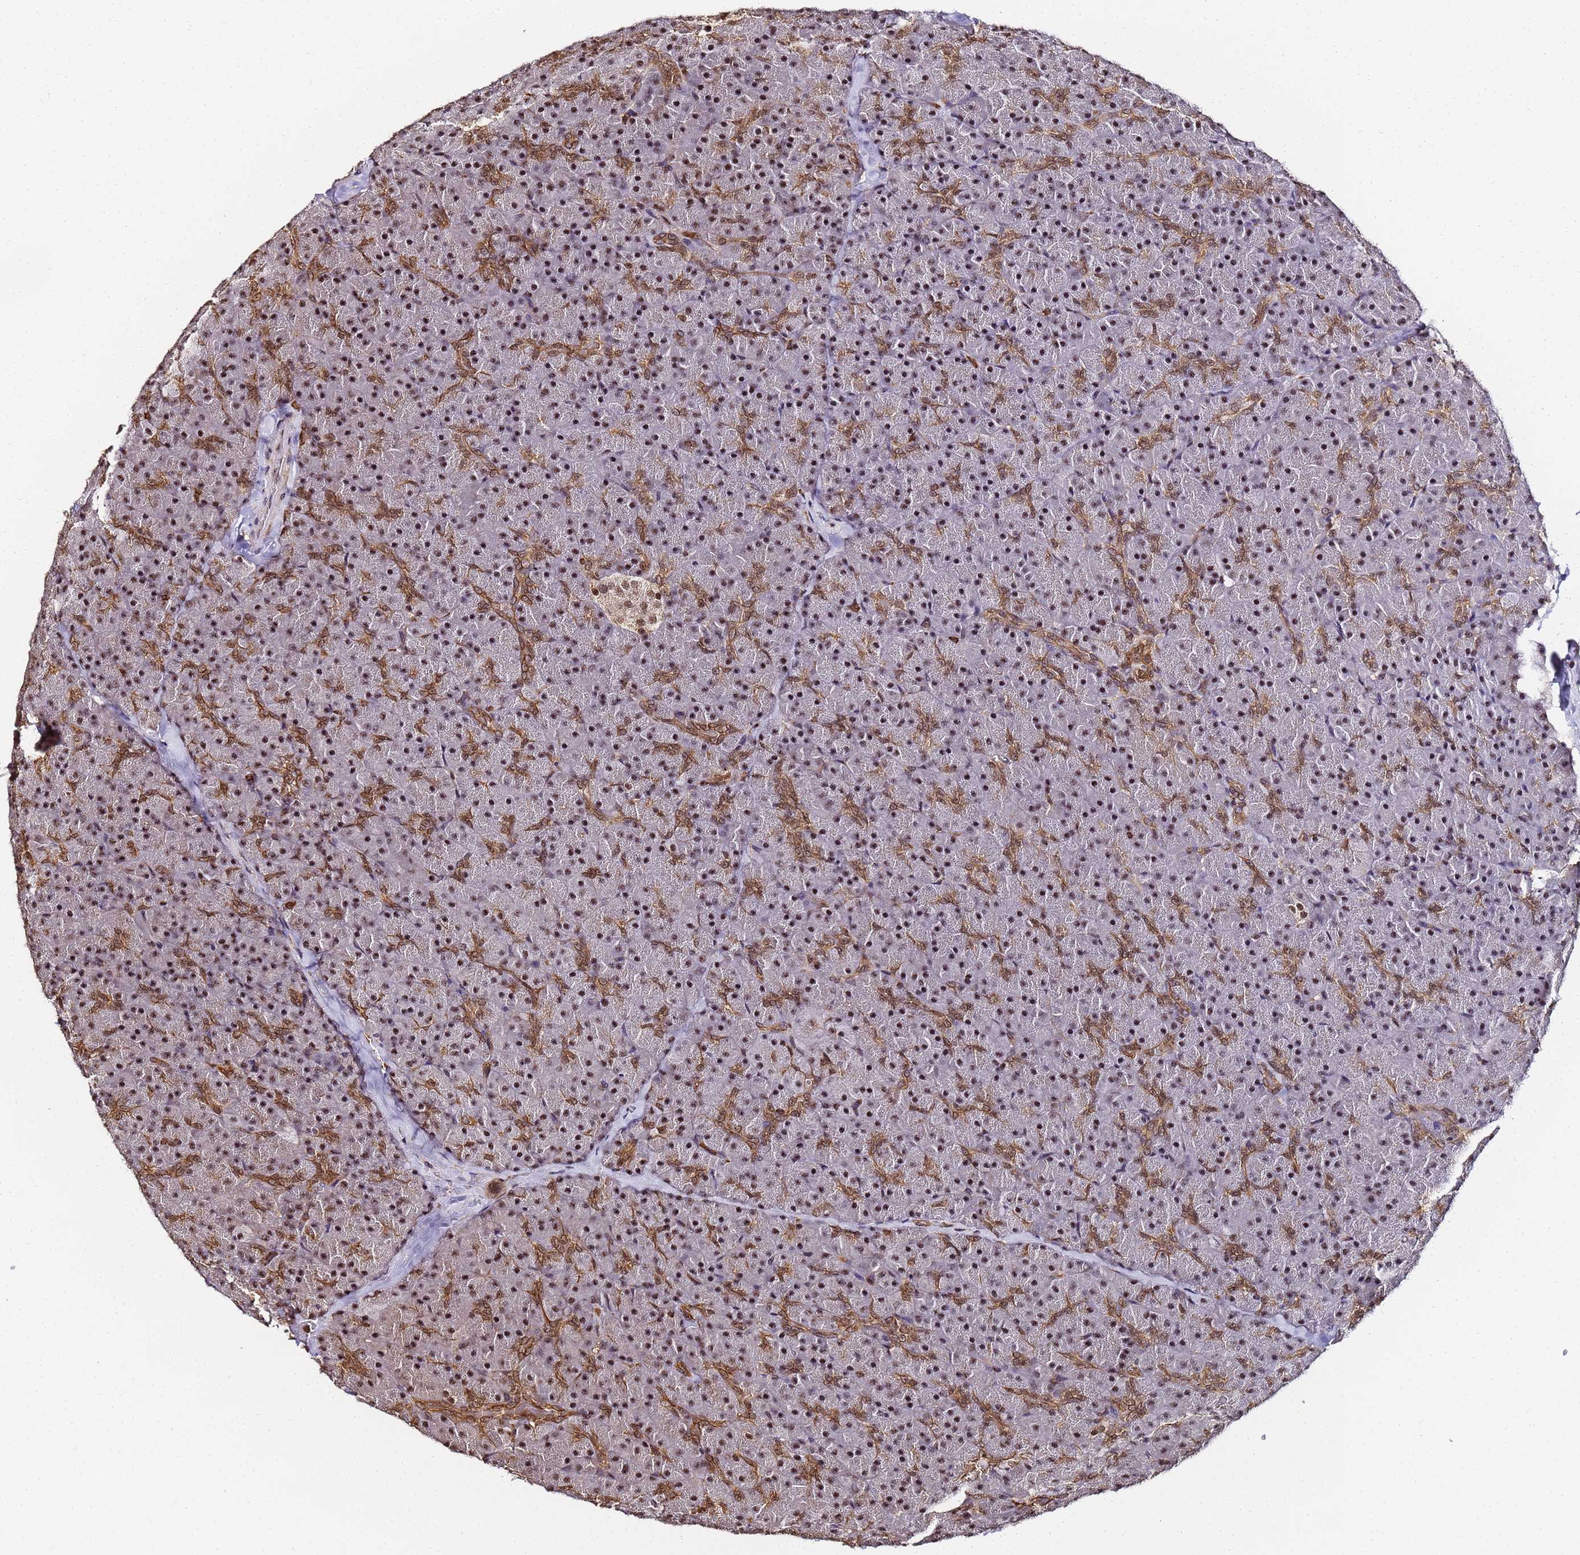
{"staining": {"intensity": "strong", "quantity": ">75%", "location": "cytoplasmic/membranous,nuclear"}, "tissue": "pancreas", "cell_type": "Exocrine glandular cells", "image_type": "normal", "snomed": [{"axis": "morphology", "description": "Normal tissue, NOS"}, {"axis": "topography", "description": "Pancreas"}], "caption": "Immunohistochemical staining of normal human pancreas shows strong cytoplasmic/membranous,nuclear protein positivity in about >75% of exocrine glandular cells.", "gene": "PPP4C", "patient": {"sex": "male", "age": 36}}